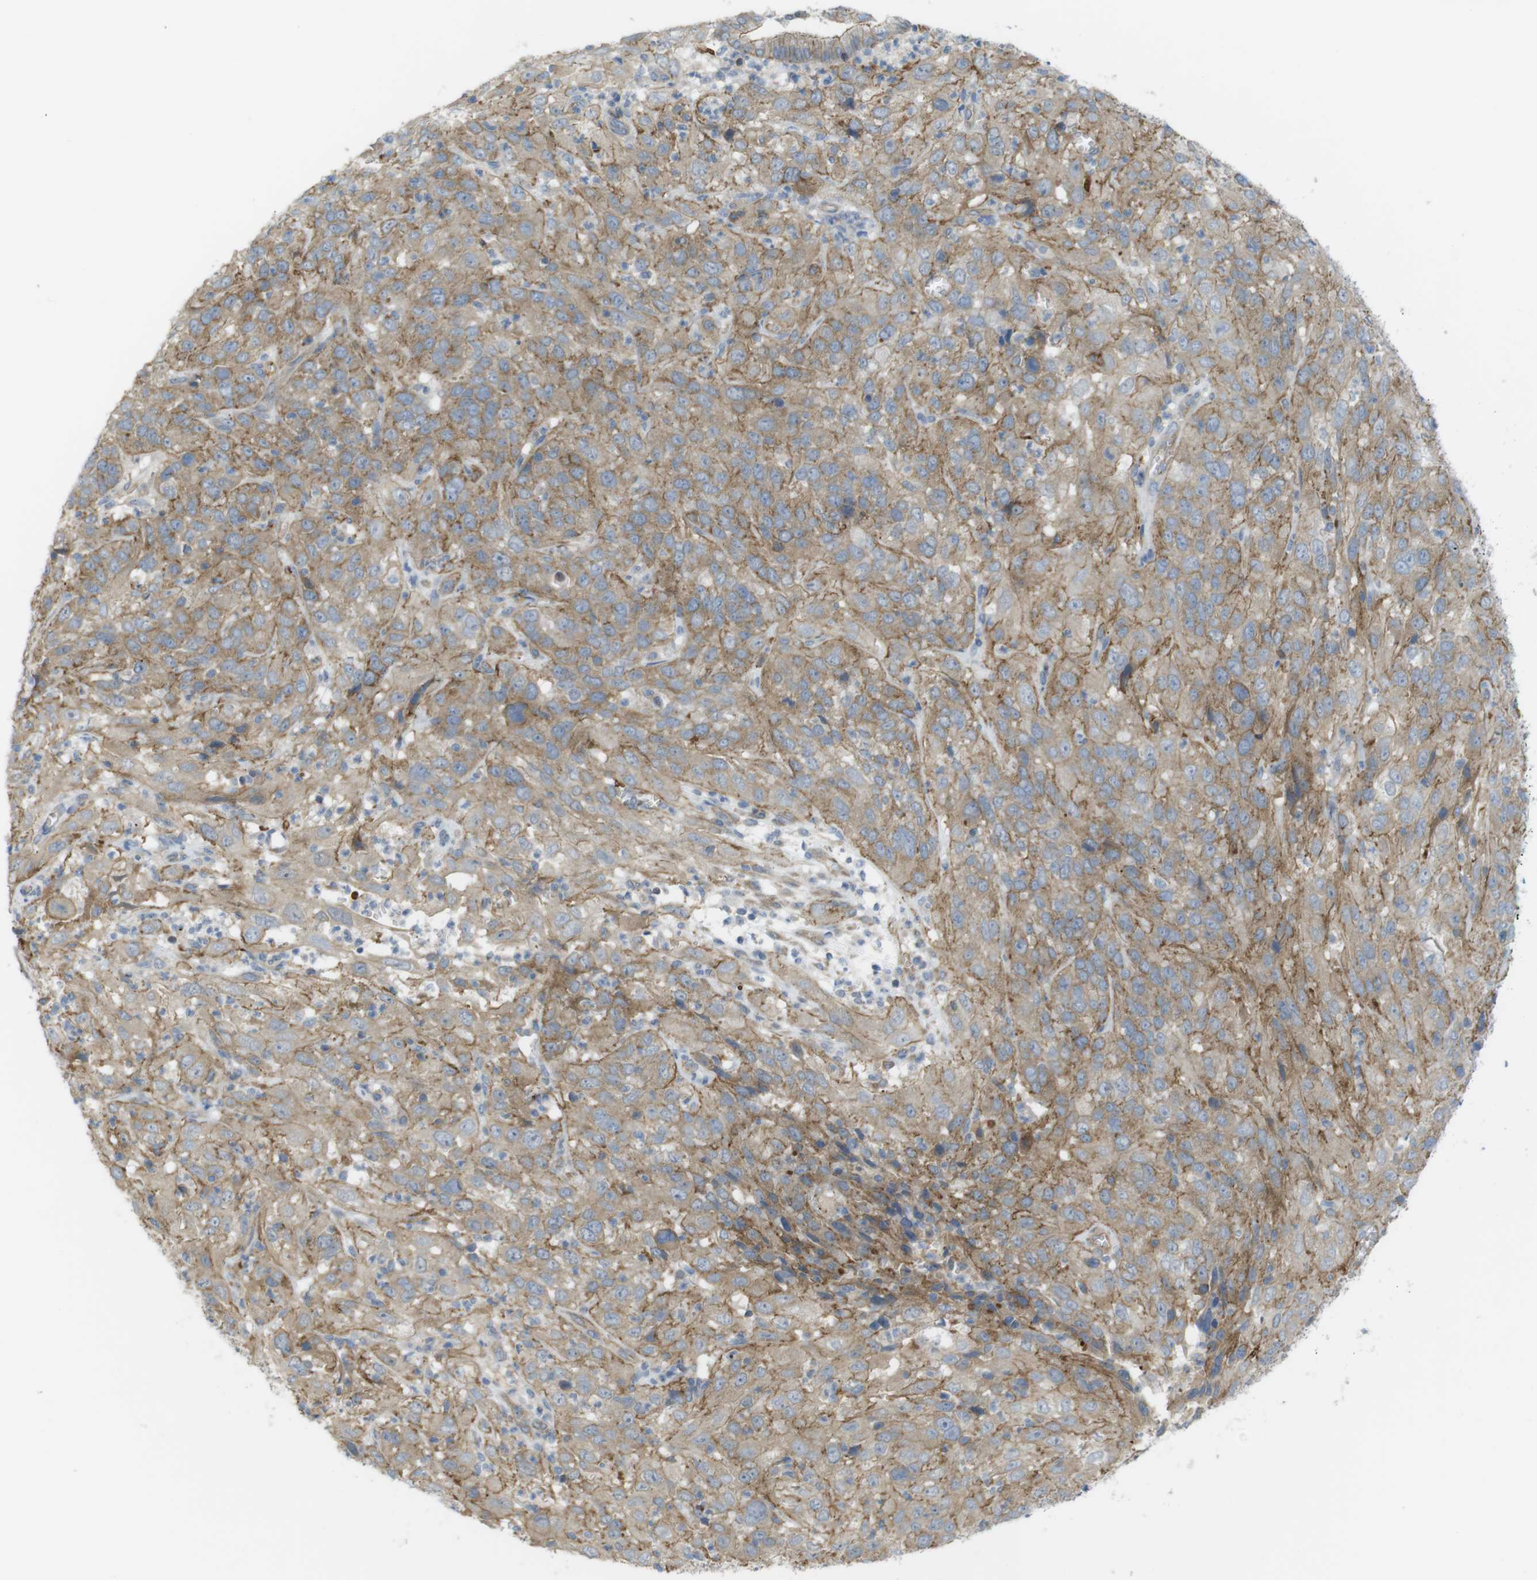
{"staining": {"intensity": "weak", "quantity": ">75%", "location": "cytoplasmic/membranous"}, "tissue": "cervical cancer", "cell_type": "Tumor cells", "image_type": "cancer", "snomed": [{"axis": "morphology", "description": "Squamous cell carcinoma, NOS"}, {"axis": "topography", "description": "Cervix"}], "caption": "Cervical squamous cell carcinoma stained with IHC exhibits weak cytoplasmic/membranous positivity in approximately >75% of tumor cells. Ihc stains the protein of interest in brown and the nuclei are stained blue.", "gene": "PREX2", "patient": {"sex": "female", "age": 32}}